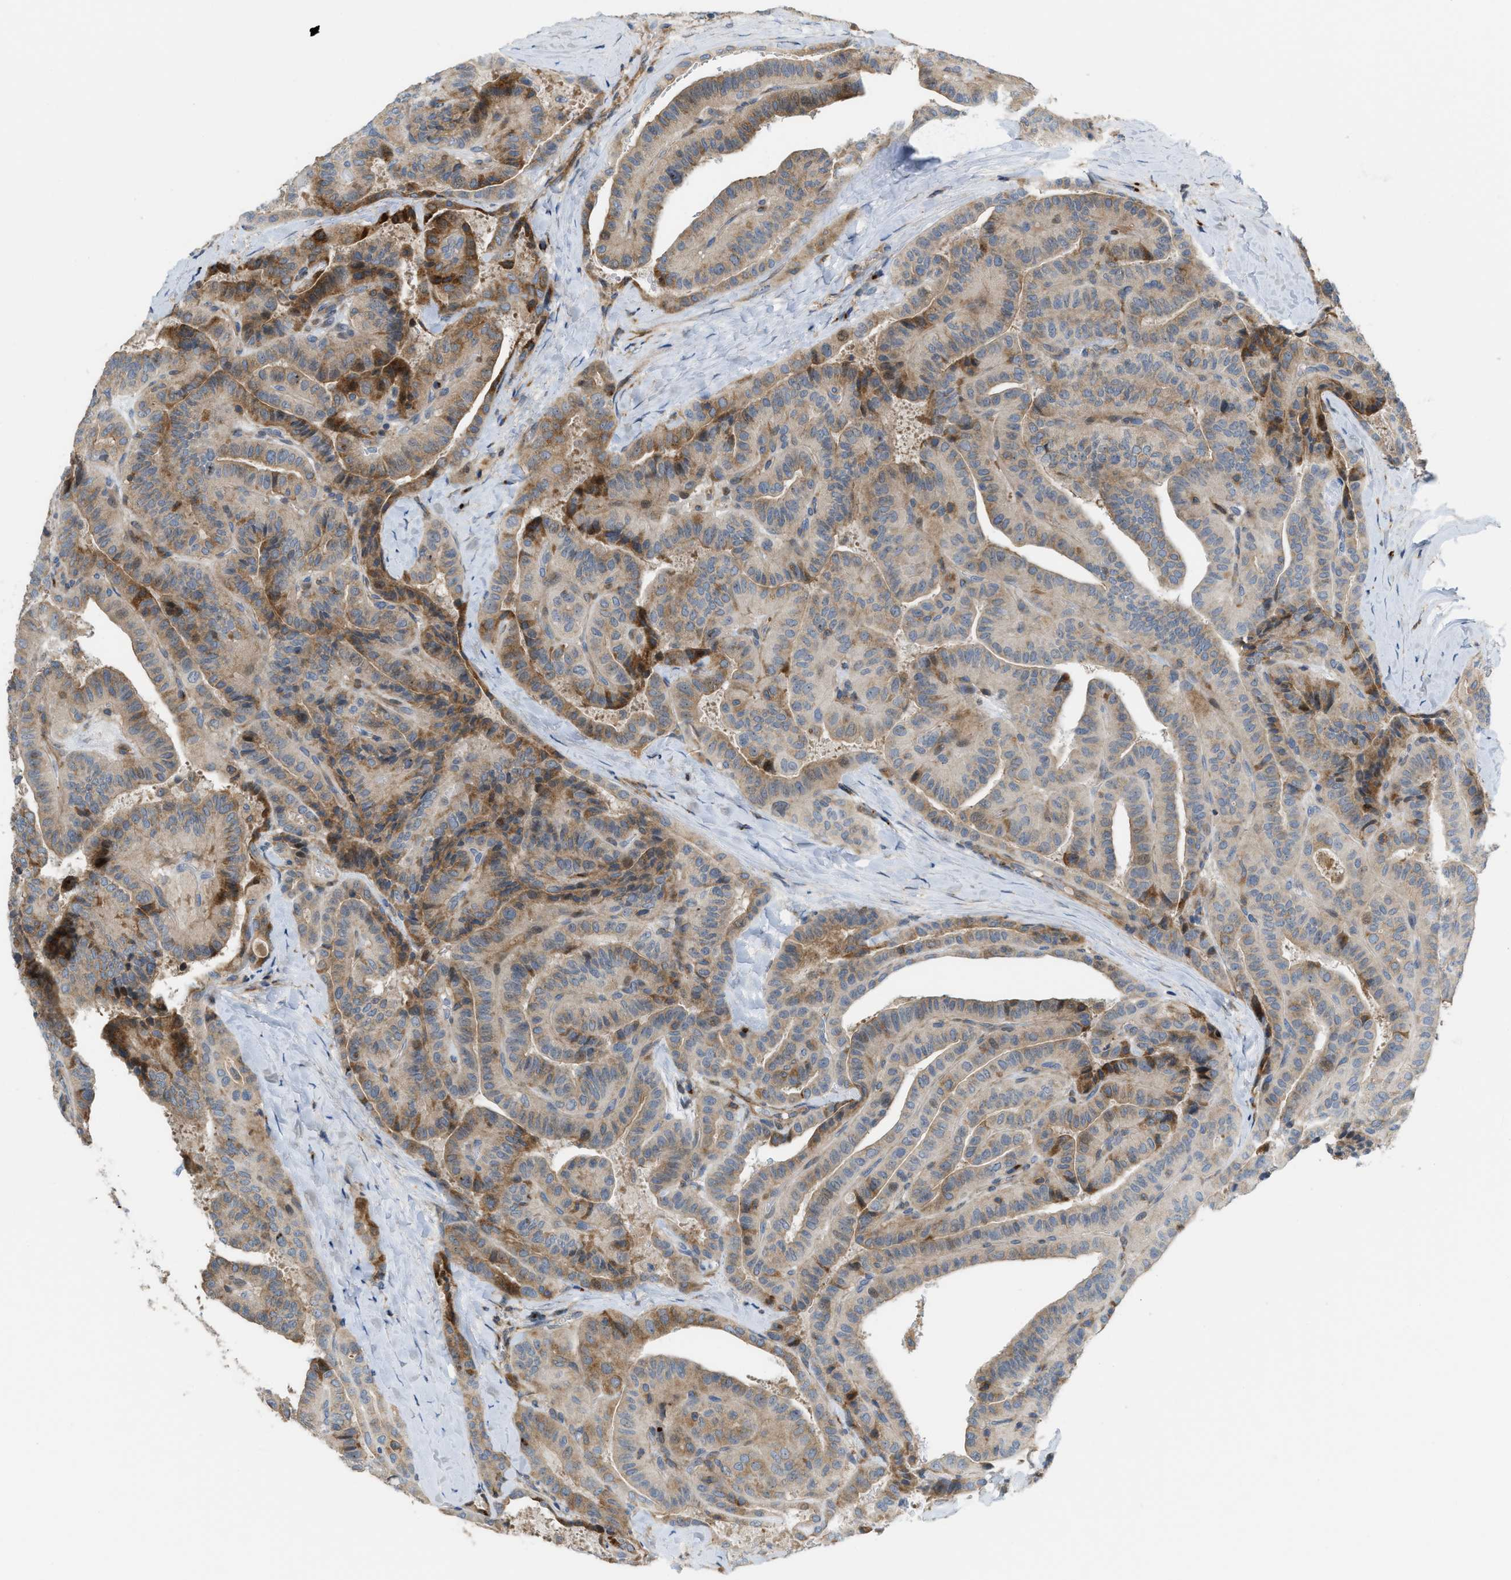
{"staining": {"intensity": "moderate", "quantity": ">75%", "location": "cytoplasmic/membranous"}, "tissue": "thyroid cancer", "cell_type": "Tumor cells", "image_type": "cancer", "snomed": [{"axis": "morphology", "description": "Papillary adenocarcinoma, NOS"}, {"axis": "topography", "description": "Thyroid gland"}], "caption": "This histopathology image exhibits thyroid cancer stained with immunohistochemistry (IHC) to label a protein in brown. The cytoplasmic/membranous of tumor cells show moderate positivity for the protein. Nuclei are counter-stained blue.", "gene": "DIPK1A", "patient": {"sex": "male", "age": 77}}